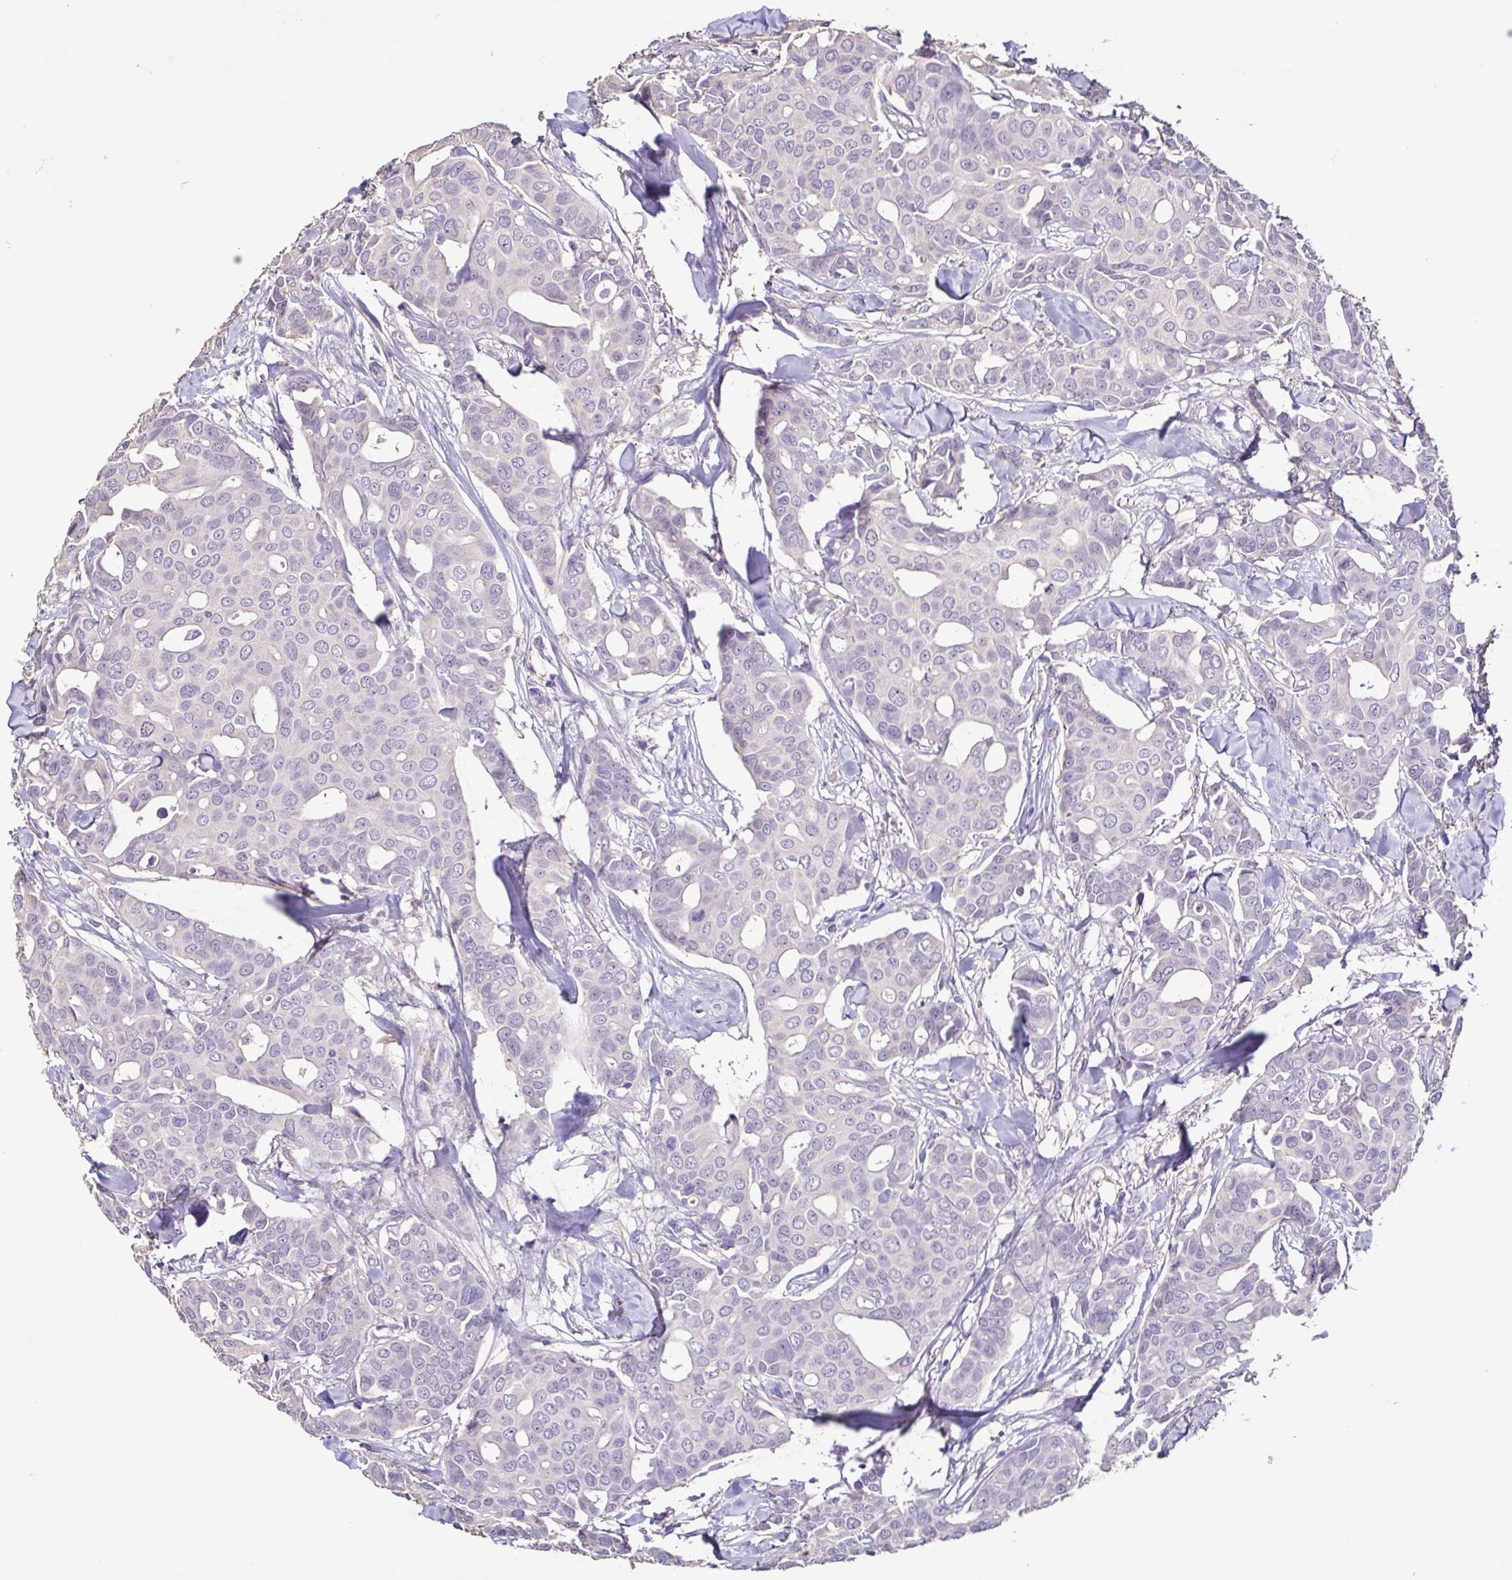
{"staining": {"intensity": "negative", "quantity": "none", "location": "none"}, "tissue": "breast cancer", "cell_type": "Tumor cells", "image_type": "cancer", "snomed": [{"axis": "morphology", "description": "Duct carcinoma"}, {"axis": "topography", "description": "Breast"}], "caption": "Immunohistochemistry (IHC) image of human breast cancer stained for a protein (brown), which displays no staining in tumor cells.", "gene": "TERT", "patient": {"sex": "female", "age": 54}}